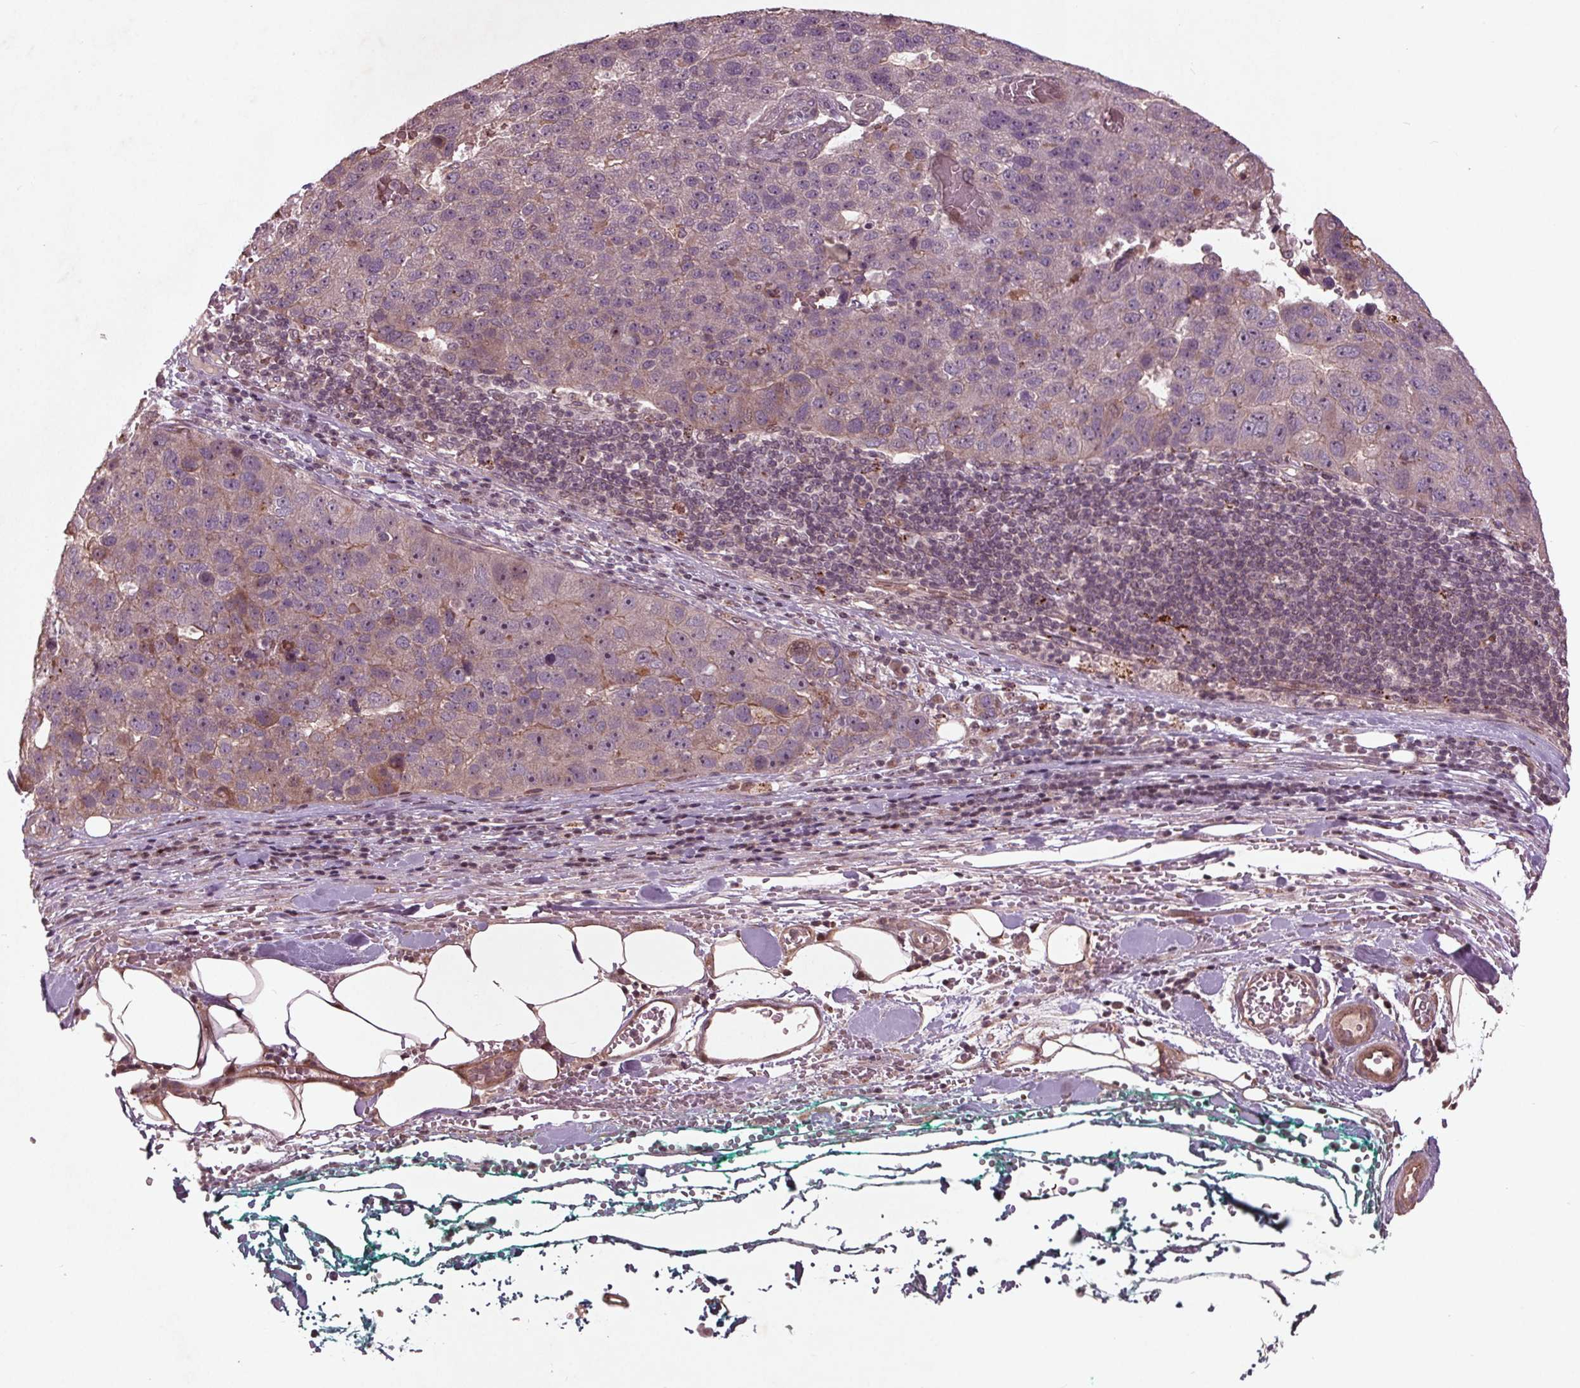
{"staining": {"intensity": "weak", "quantity": "<25%", "location": "cytoplasmic/membranous"}, "tissue": "pancreatic cancer", "cell_type": "Tumor cells", "image_type": "cancer", "snomed": [{"axis": "morphology", "description": "Adenocarcinoma, NOS"}, {"axis": "topography", "description": "Pancreas"}], "caption": "Immunohistochemistry (IHC) histopathology image of human adenocarcinoma (pancreatic) stained for a protein (brown), which displays no expression in tumor cells.", "gene": "CDKL4", "patient": {"sex": "female", "age": 61}}